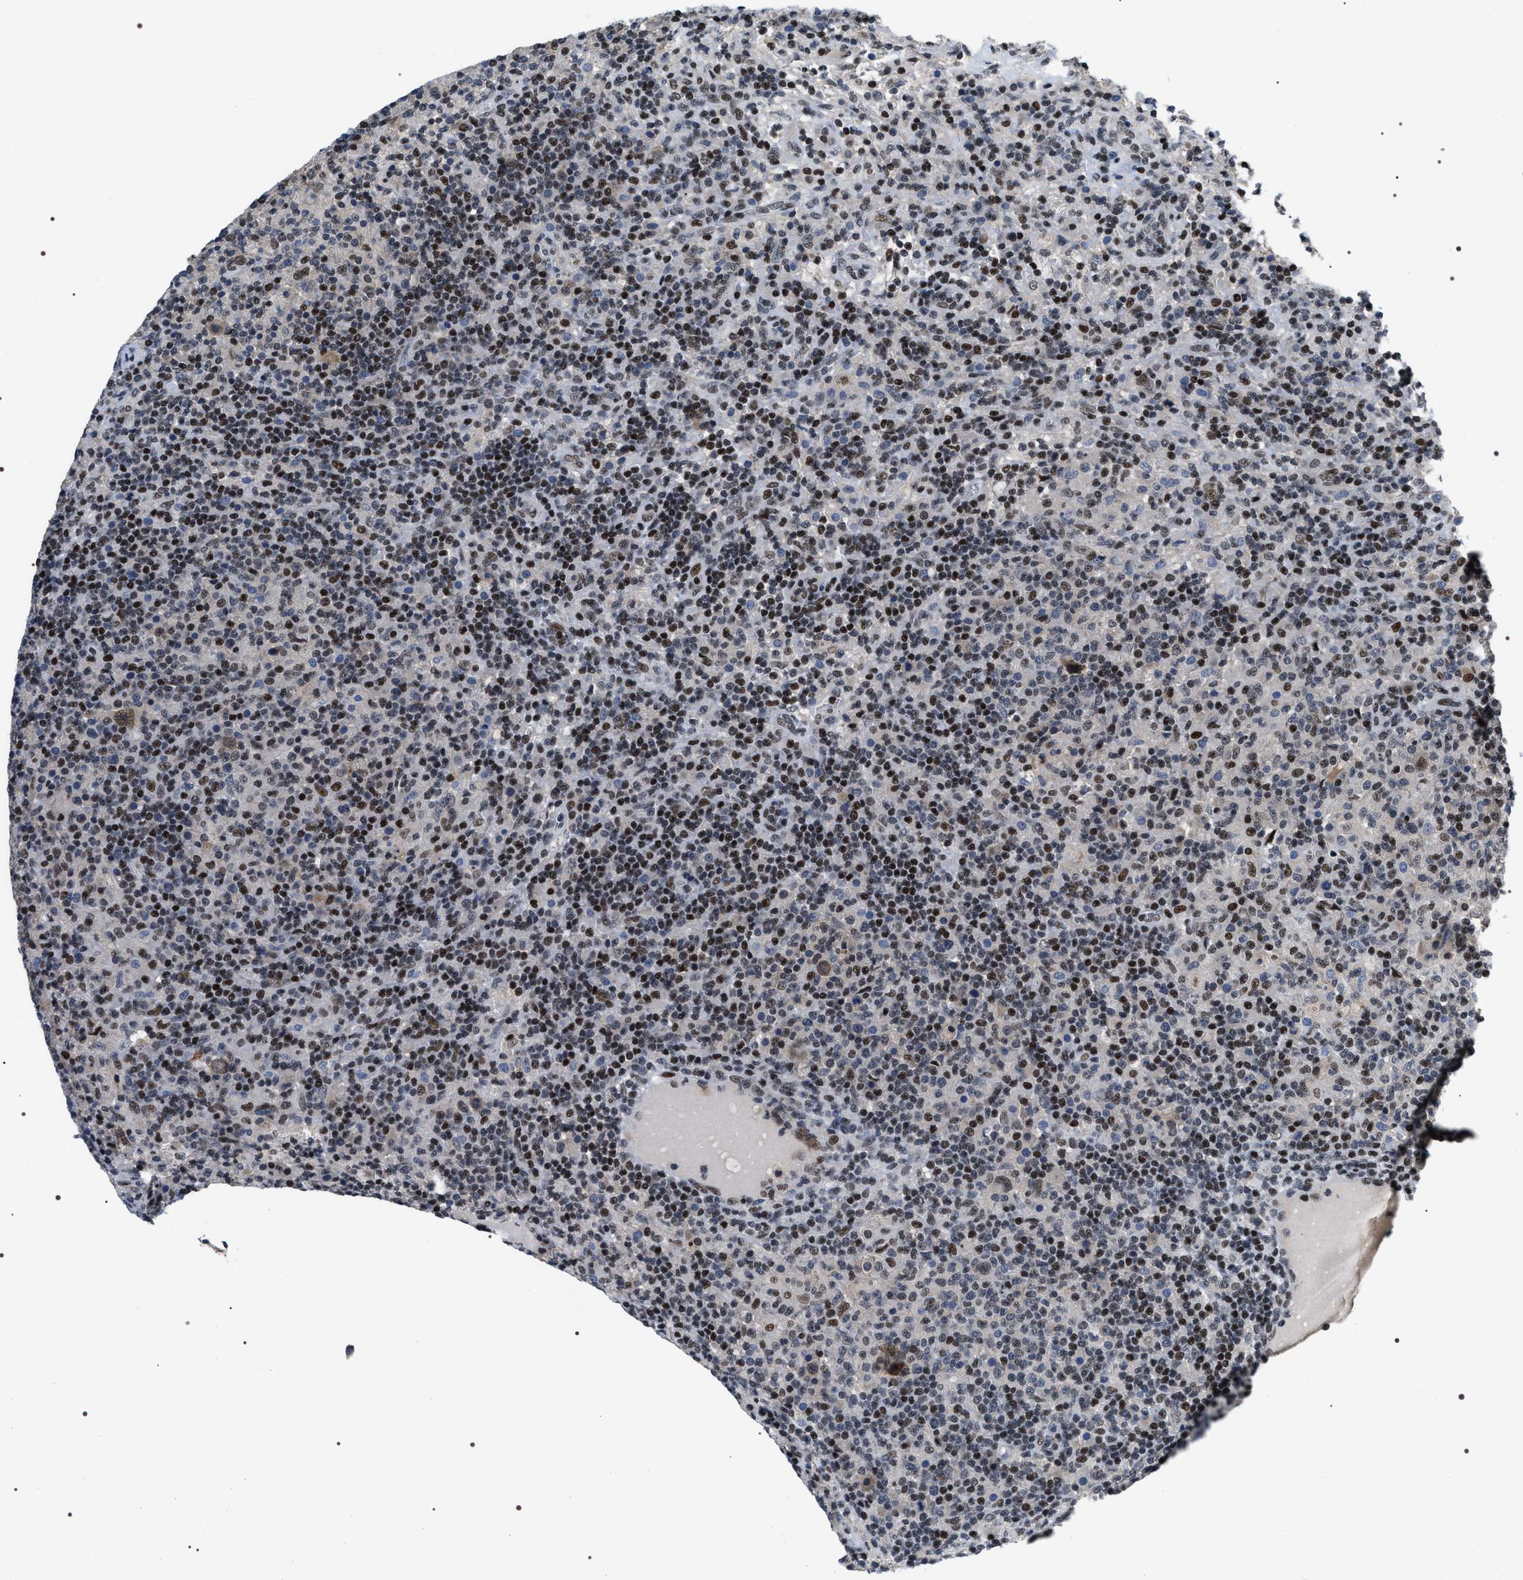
{"staining": {"intensity": "moderate", "quantity": ">75%", "location": "cytoplasmic/membranous,nuclear"}, "tissue": "lymphoma", "cell_type": "Tumor cells", "image_type": "cancer", "snomed": [{"axis": "morphology", "description": "Hodgkin's disease, NOS"}, {"axis": "topography", "description": "Lymph node"}], "caption": "The histopathology image shows a brown stain indicating the presence of a protein in the cytoplasmic/membranous and nuclear of tumor cells in lymphoma.", "gene": "C7orf25", "patient": {"sex": "male", "age": 70}}